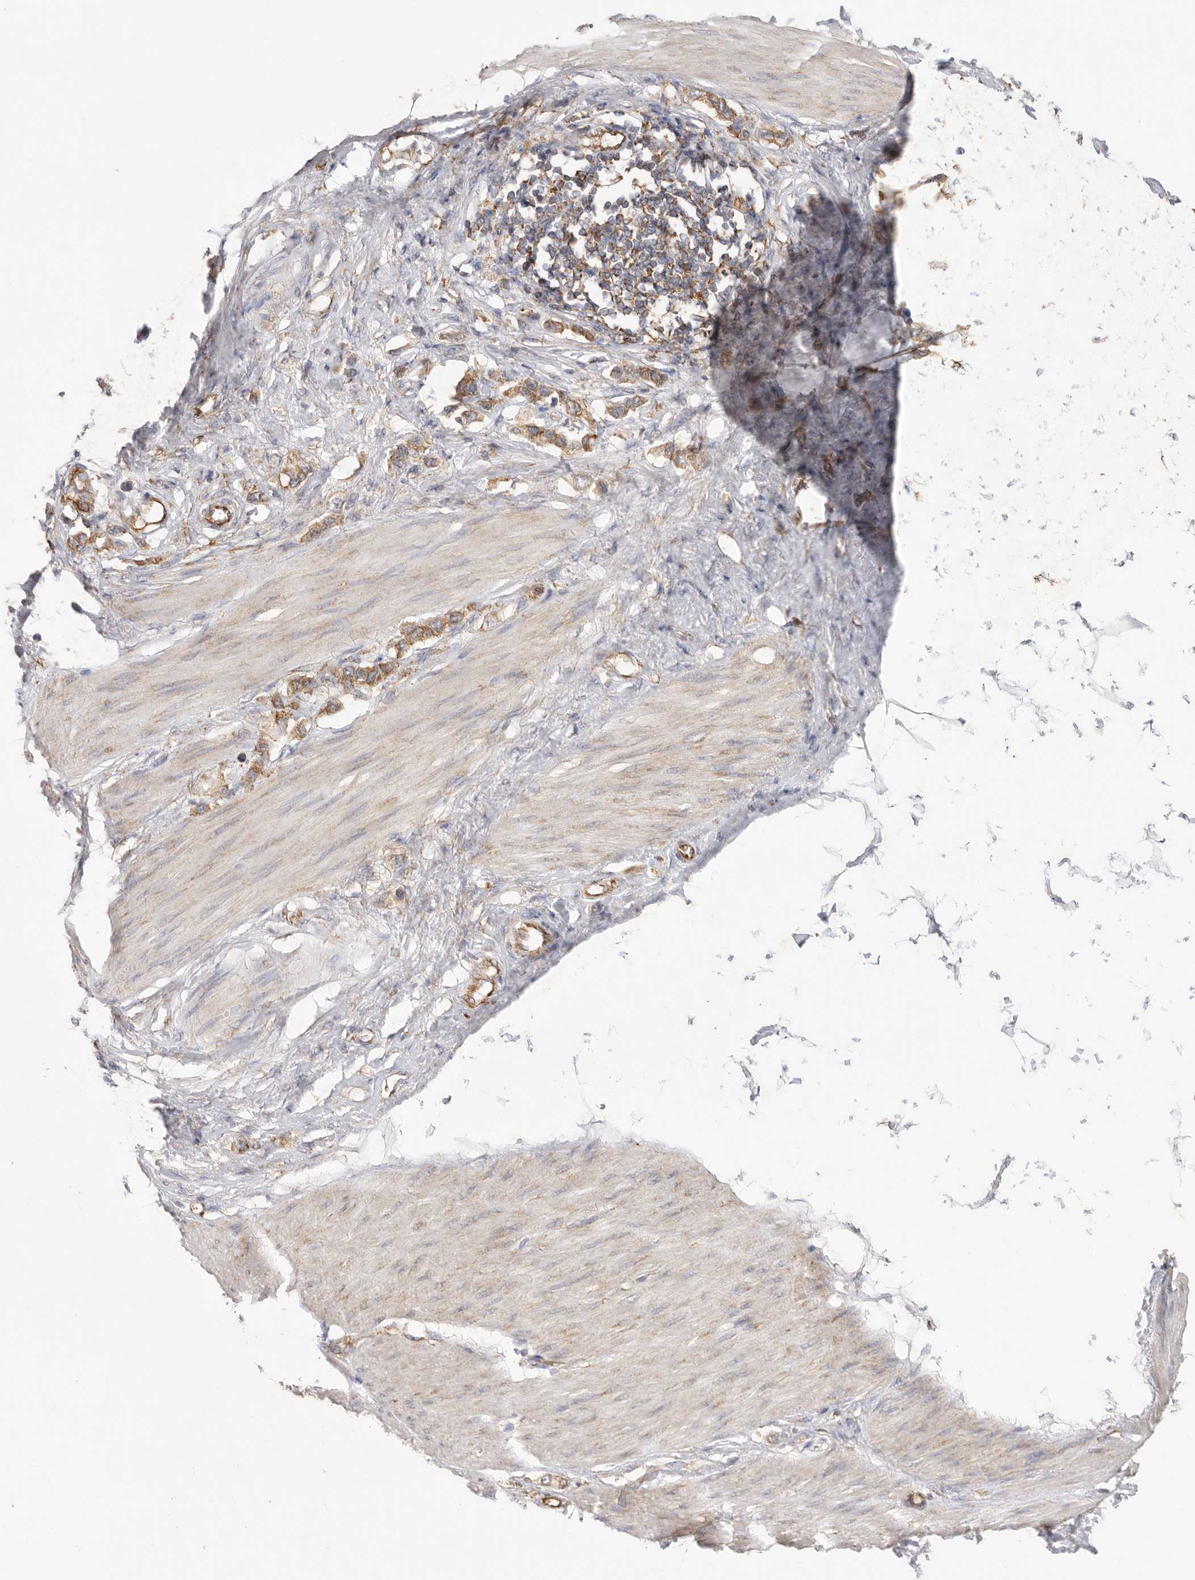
{"staining": {"intensity": "moderate", "quantity": ">75%", "location": "cytoplasmic/membranous"}, "tissue": "stomach cancer", "cell_type": "Tumor cells", "image_type": "cancer", "snomed": [{"axis": "morphology", "description": "Adenocarcinoma, NOS"}, {"axis": "topography", "description": "Stomach"}], "caption": "Protein positivity by immunohistochemistry (IHC) demonstrates moderate cytoplasmic/membranous staining in approximately >75% of tumor cells in stomach adenocarcinoma.", "gene": "SERBP1", "patient": {"sex": "female", "age": 65}}